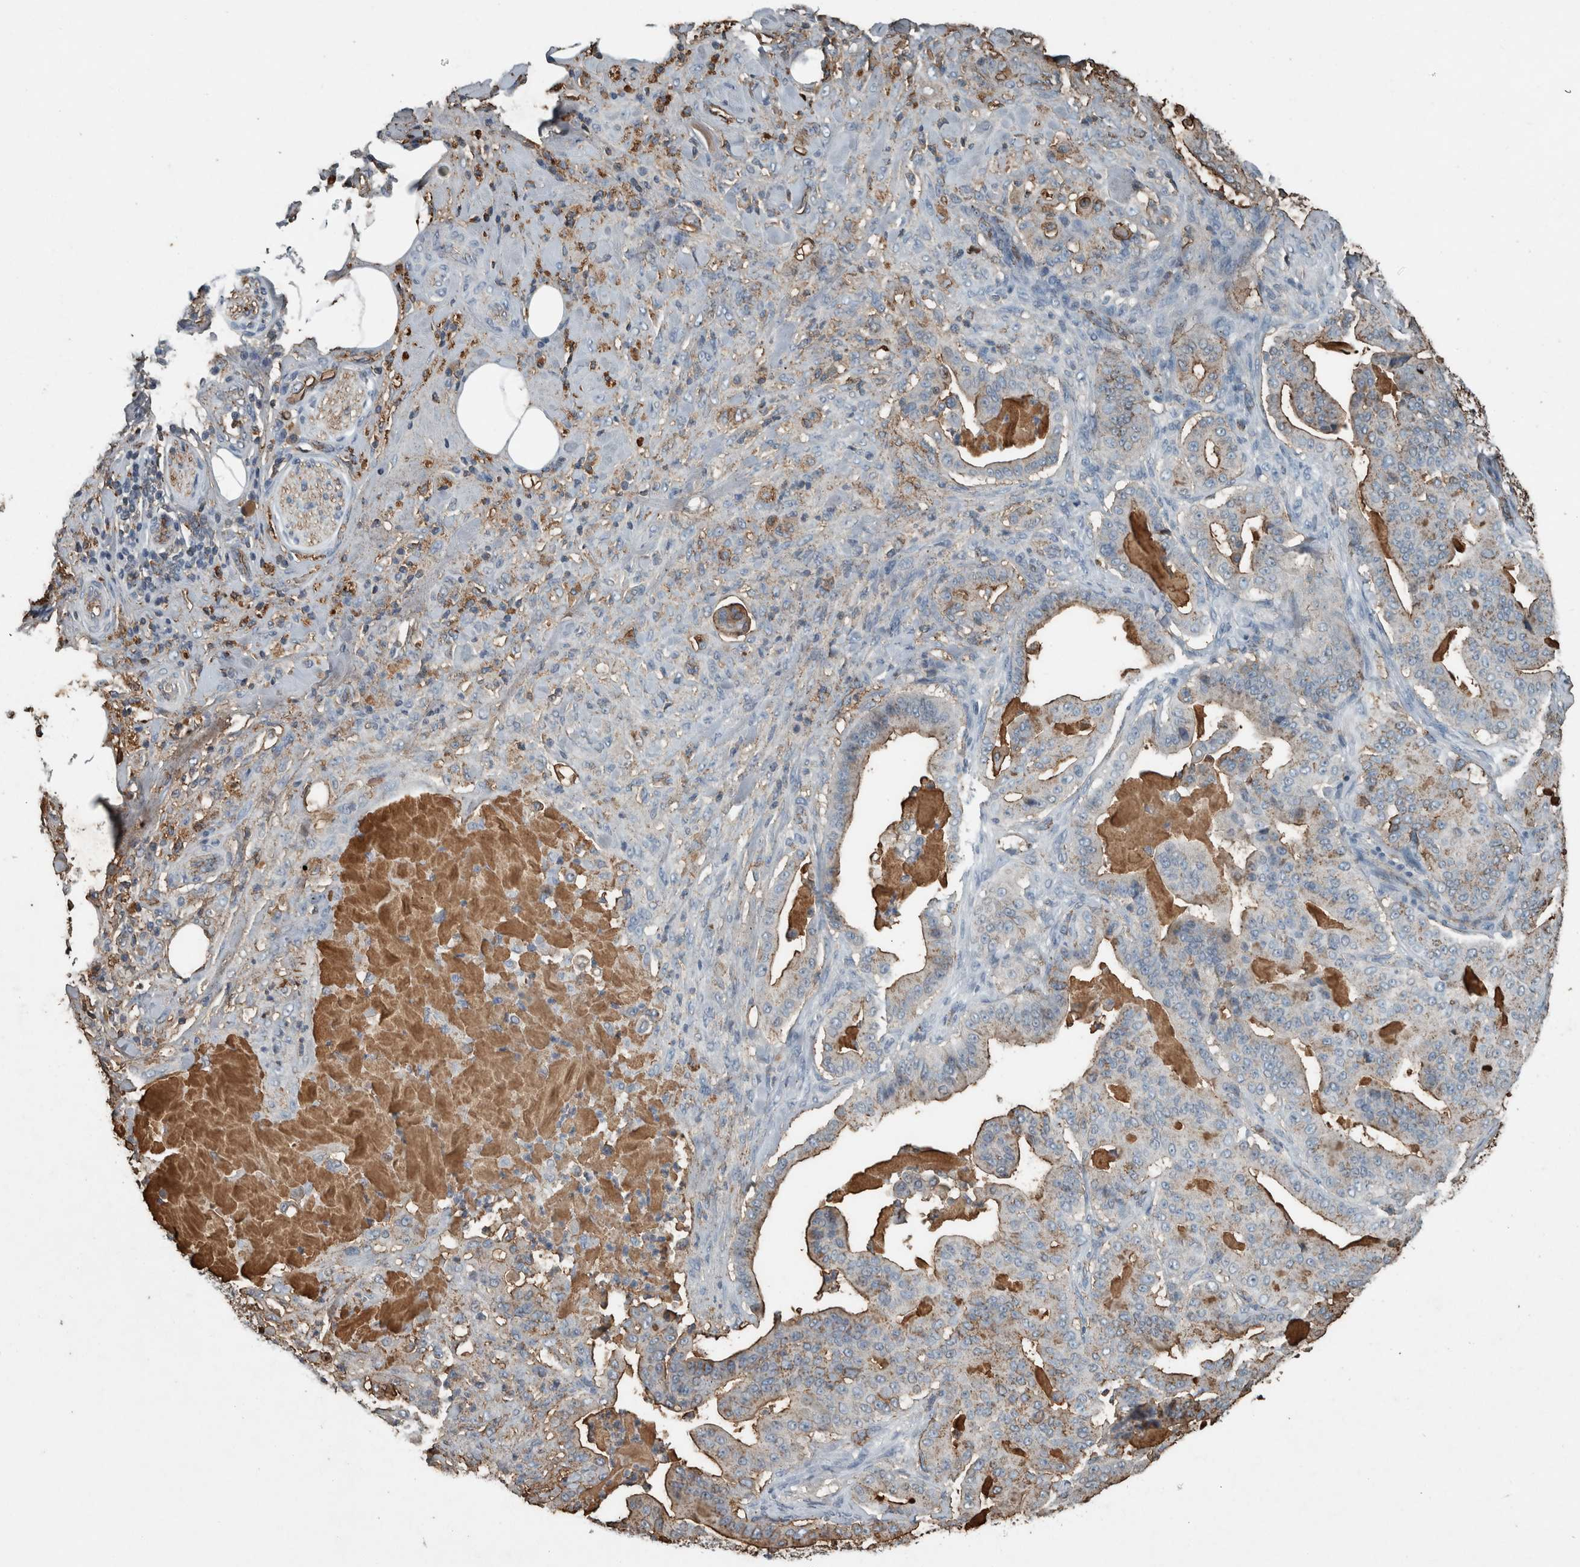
{"staining": {"intensity": "moderate", "quantity": "25%-75%", "location": "cytoplasmic/membranous"}, "tissue": "pancreatic cancer", "cell_type": "Tumor cells", "image_type": "cancer", "snomed": [{"axis": "morphology", "description": "Adenocarcinoma, NOS"}, {"axis": "topography", "description": "Pancreas"}], "caption": "Tumor cells reveal medium levels of moderate cytoplasmic/membranous expression in about 25%-75% of cells in human pancreatic cancer (adenocarcinoma).", "gene": "LBP", "patient": {"sex": "male", "age": 63}}